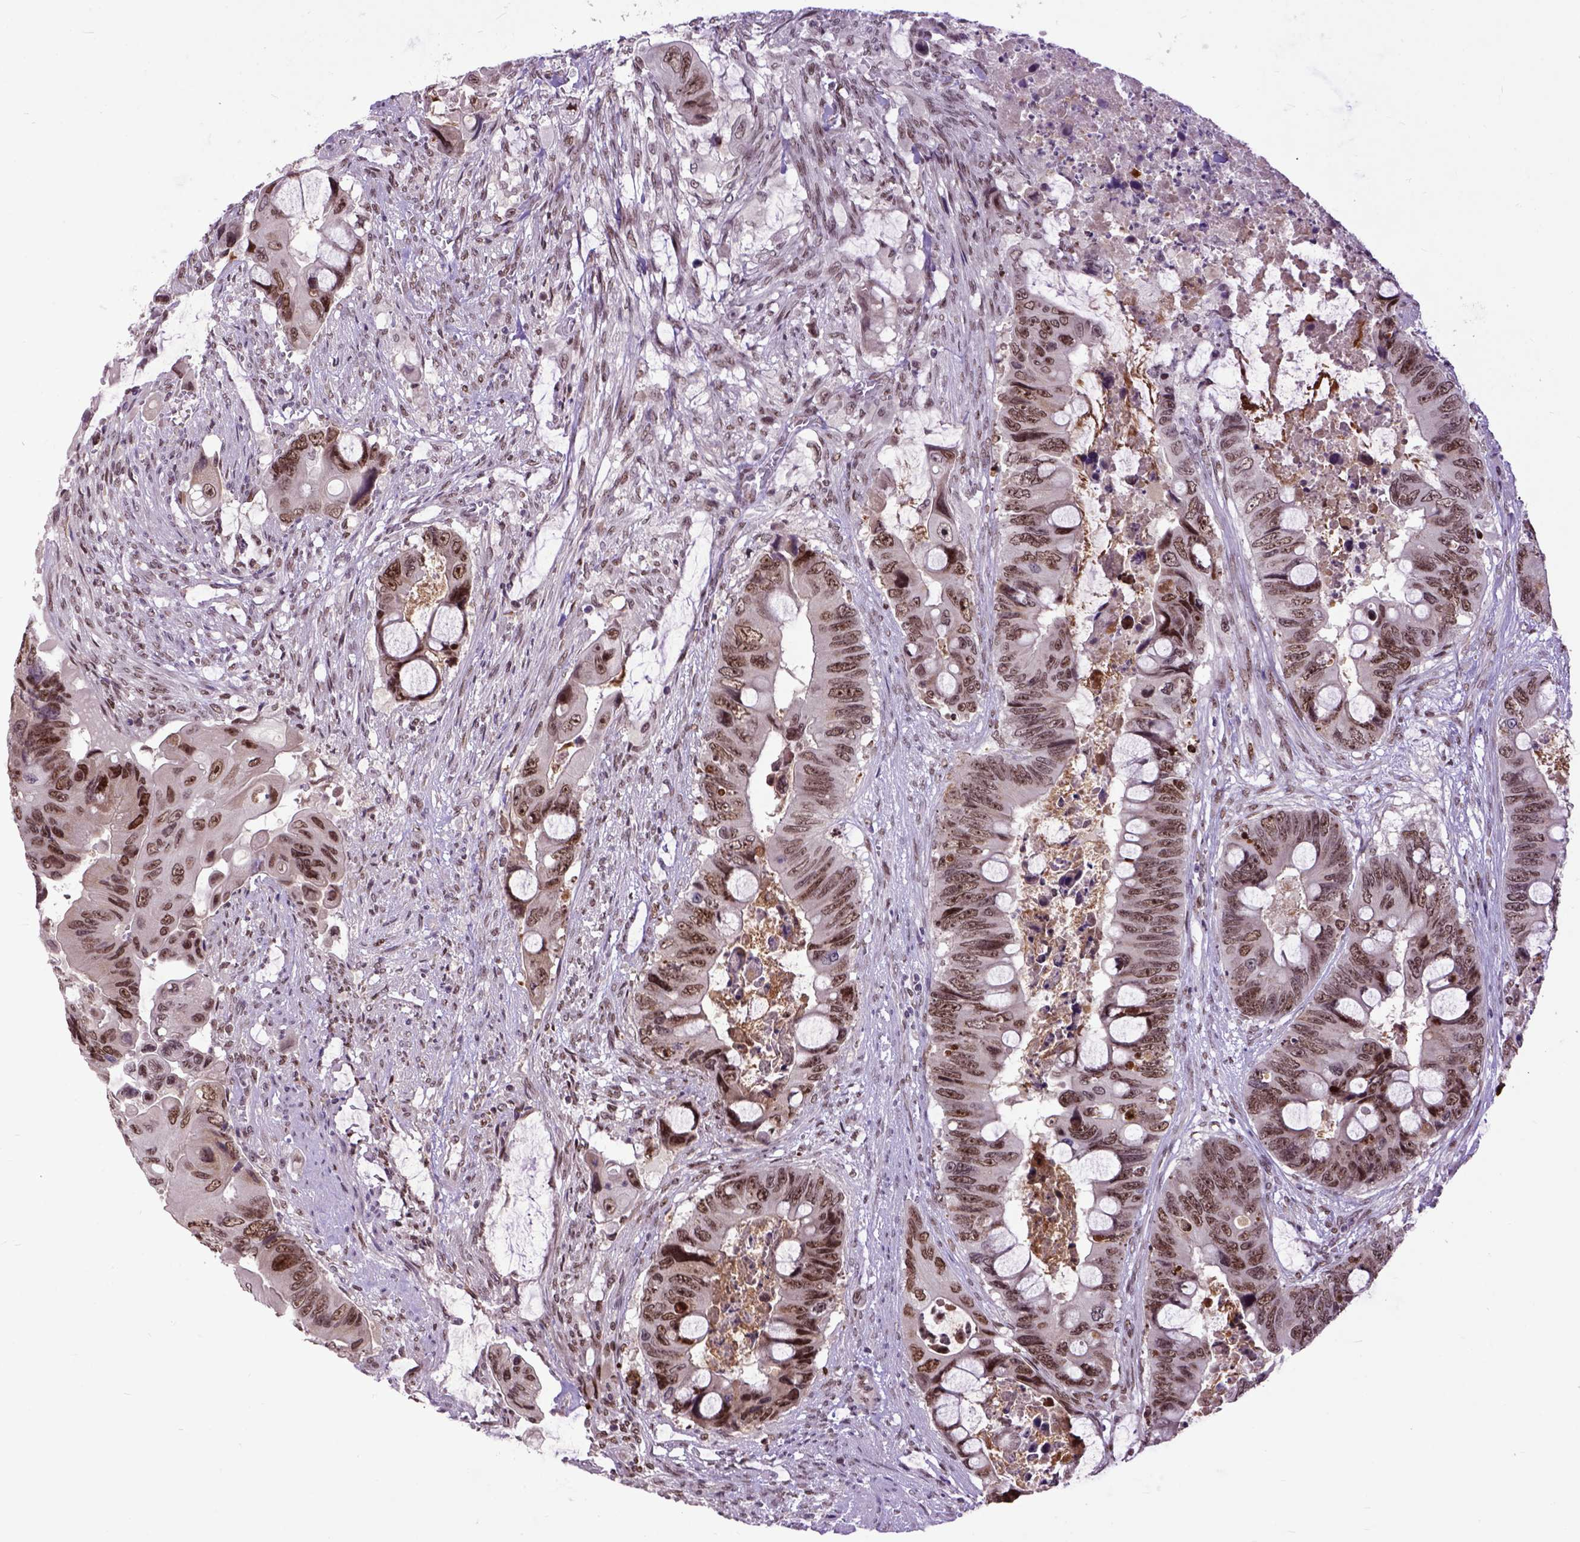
{"staining": {"intensity": "moderate", "quantity": ">75%", "location": "nuclear"}, "tissue": "colorectal cancer", "cell_type": "Tumor cells", "image_type": "cancer", "snomed": [{"axis": "morphology", "description": "Adenocarcinoma, NOS"}, {"axis": "topography", "description": "Rectum"}], "caption": "Protein positivity by immunohistochemistry exhibits moderate nuclear expression in about >75% of tumor cells in adenocarcinoma (colorectal).", "gene": "RCC2", "patient": {"sex": "male", "age": 63}}